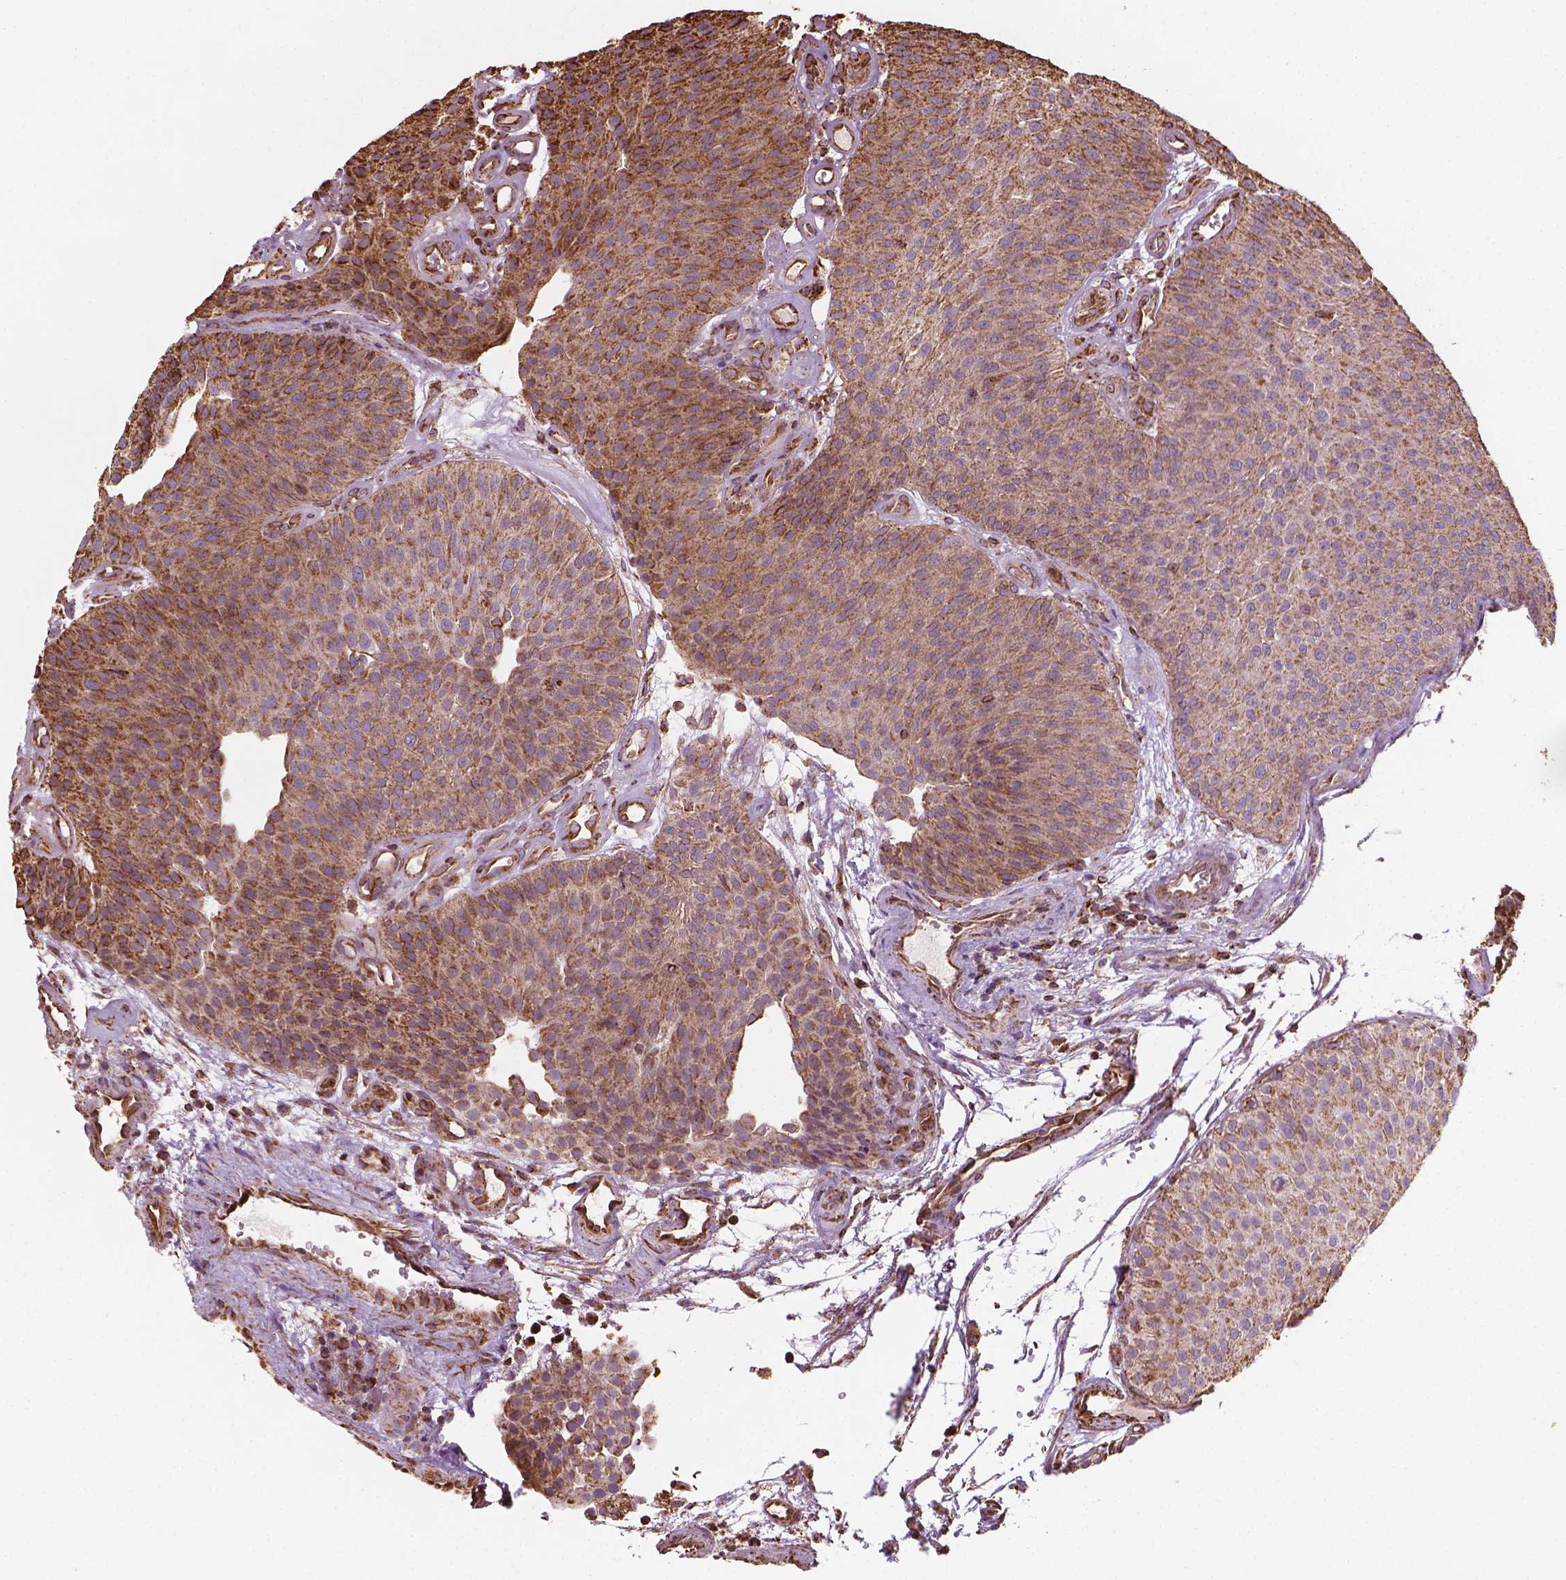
{"staining": {"intensity": "moderate", "quantity": ">75%", "location": "cytoplasmic/membranous"}, "tissue": "urothelial cancer", "cell_type": "Tumor cells", "image_type": "cancer", "snomed": [{"axis": "morphology", "description": "Urothelial carcinoma, Low grade"}, {"axis": "topography", "description": "Urinary bladder"}], "caption": "About >75% of tumor cells in urothelial cancer demonstrate moderate cytoplasmic/membranous protein expression as visualized by brown immunohistochemical staining.", "gene": "HS3ST3A1", "patient": {"sex": "female", "age": 87}}